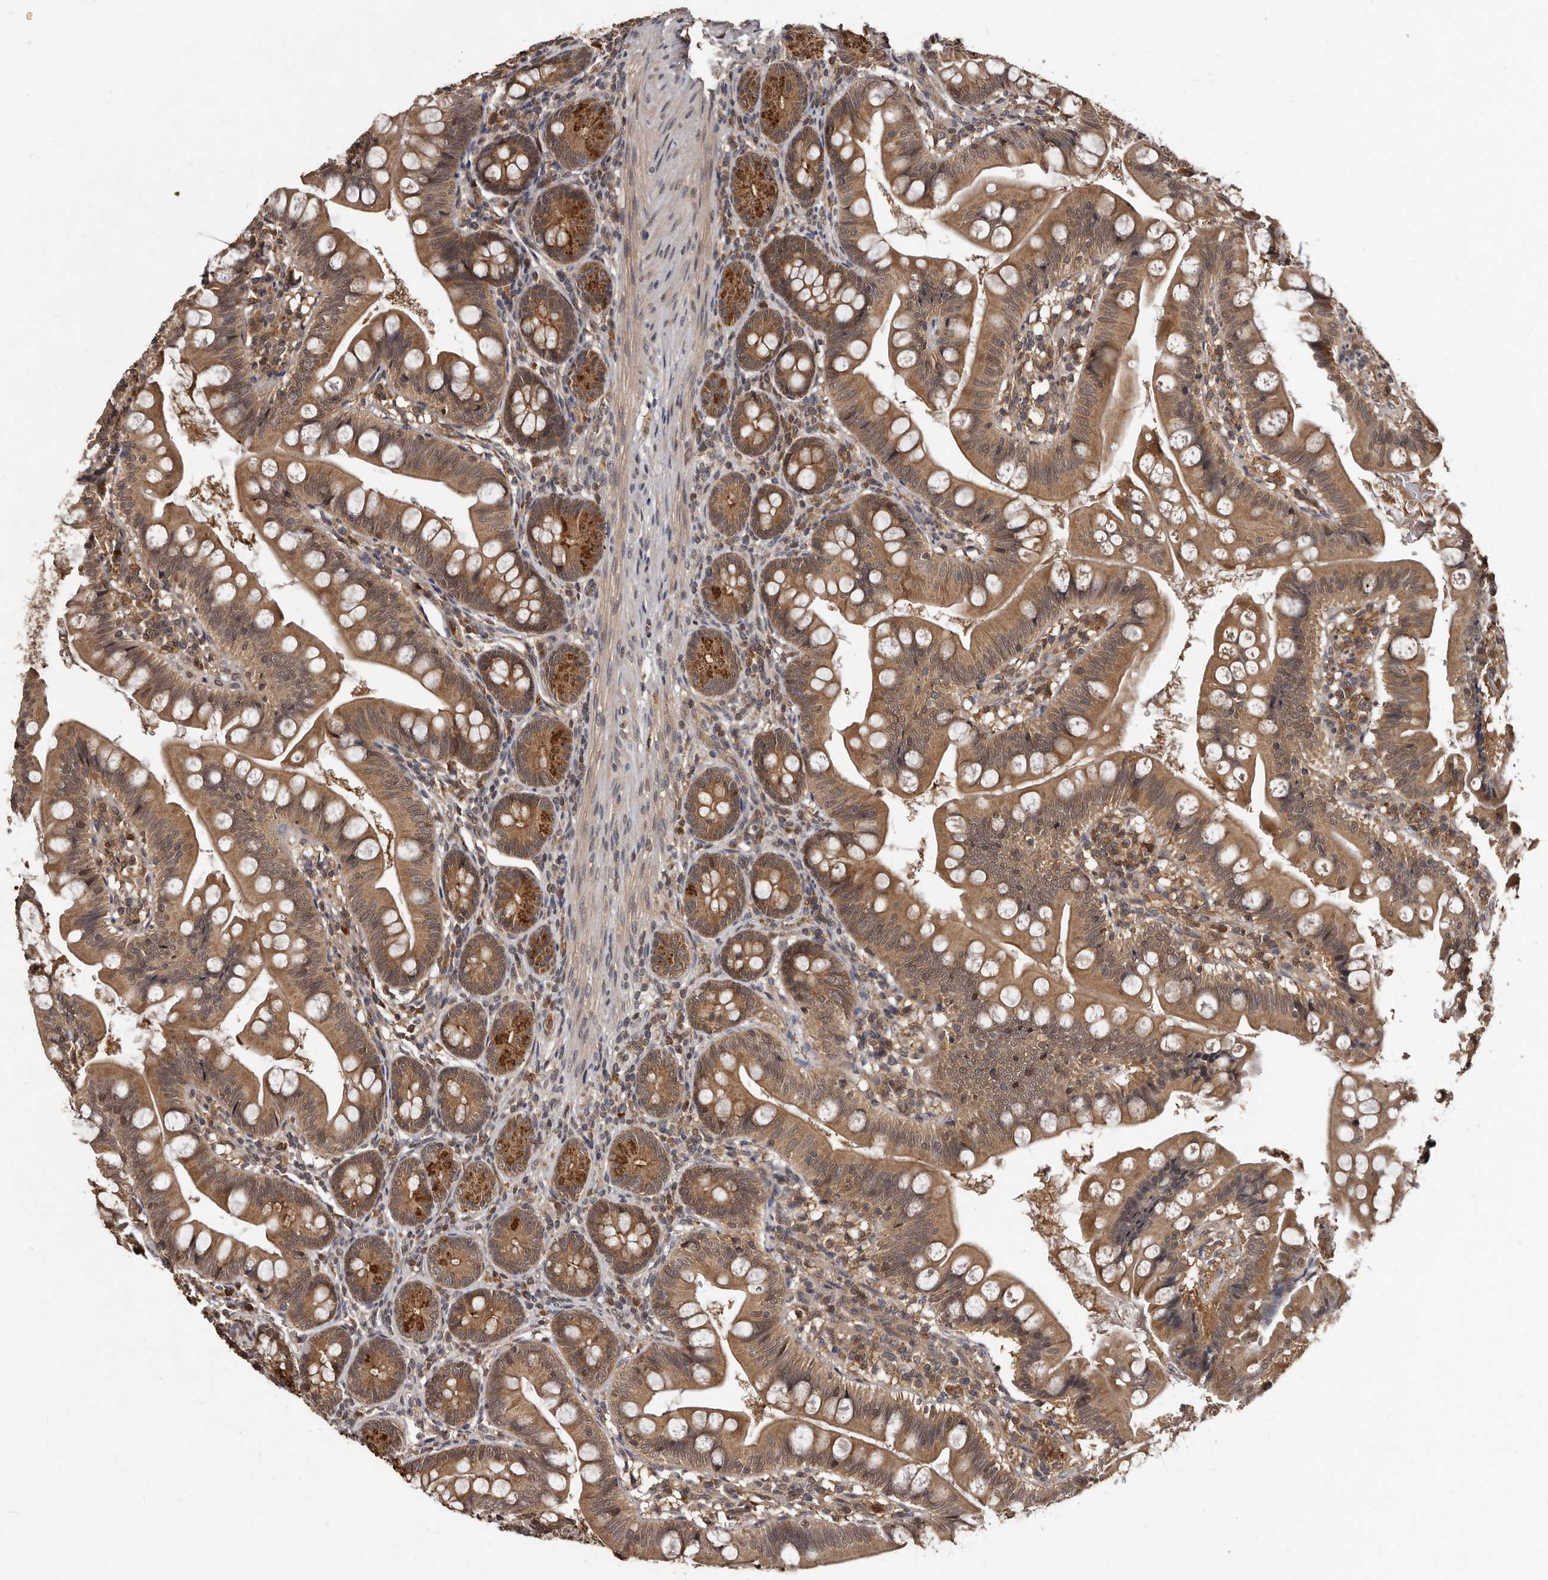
{"staining": {"intensity": "moderate", "quantity": ">75%", "location": "cytoplasmic/membranous"}, "tissue": "small intestine", "cell_type": "Glandular cells", "image_type": "normal", "snomed": [{"axis": "morphology", "description": "Normal tissue, NOS"}, {"axis": "topography", "description": "Small intestine"}], "caption": "Unremarkable small intestine reveals moderate cytoplasmic/membranous expression in approximately >75% of glandular cells.", "gene": "PMVK", "patient": {"sex": "male", "age": 7}}